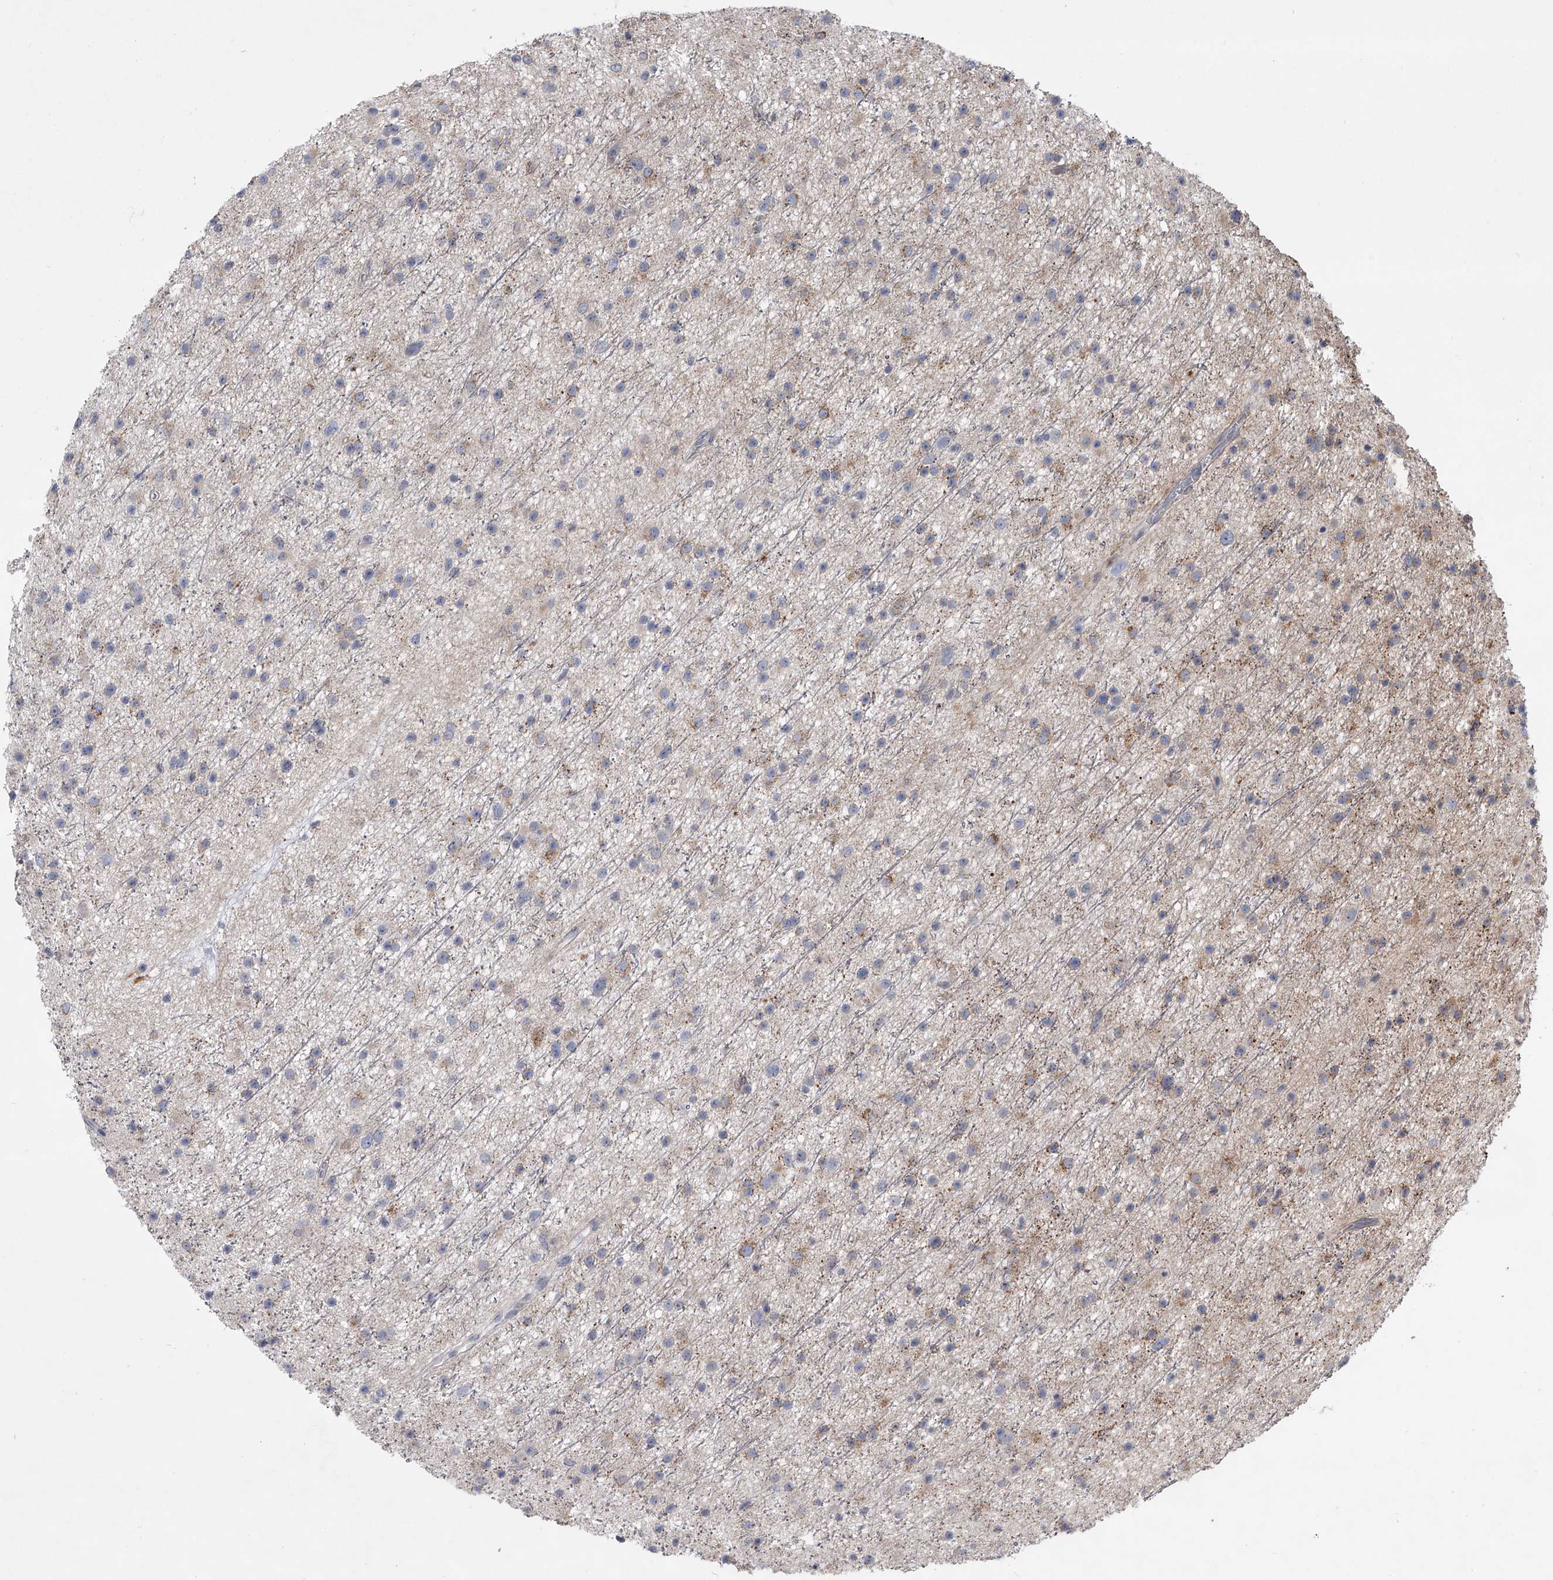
{"staining": {"intensity": "weak", "quantity": "<25%", "location": "cytoplasmic/membranous"}, "tissue": "glioma", "cell_type": "Tumor cells", "image_type": "cancer", "snomed": [{"axis": "morphology", "description": "Glioma, malignant, Low grade"}, {"axis": "topography", "description": "Cerebral cortex"}], "caption": "There is no significant expression in tumor cells of glioma.", "gene": "HEATR6", "patient": {"sex": "female", "age": 39}}